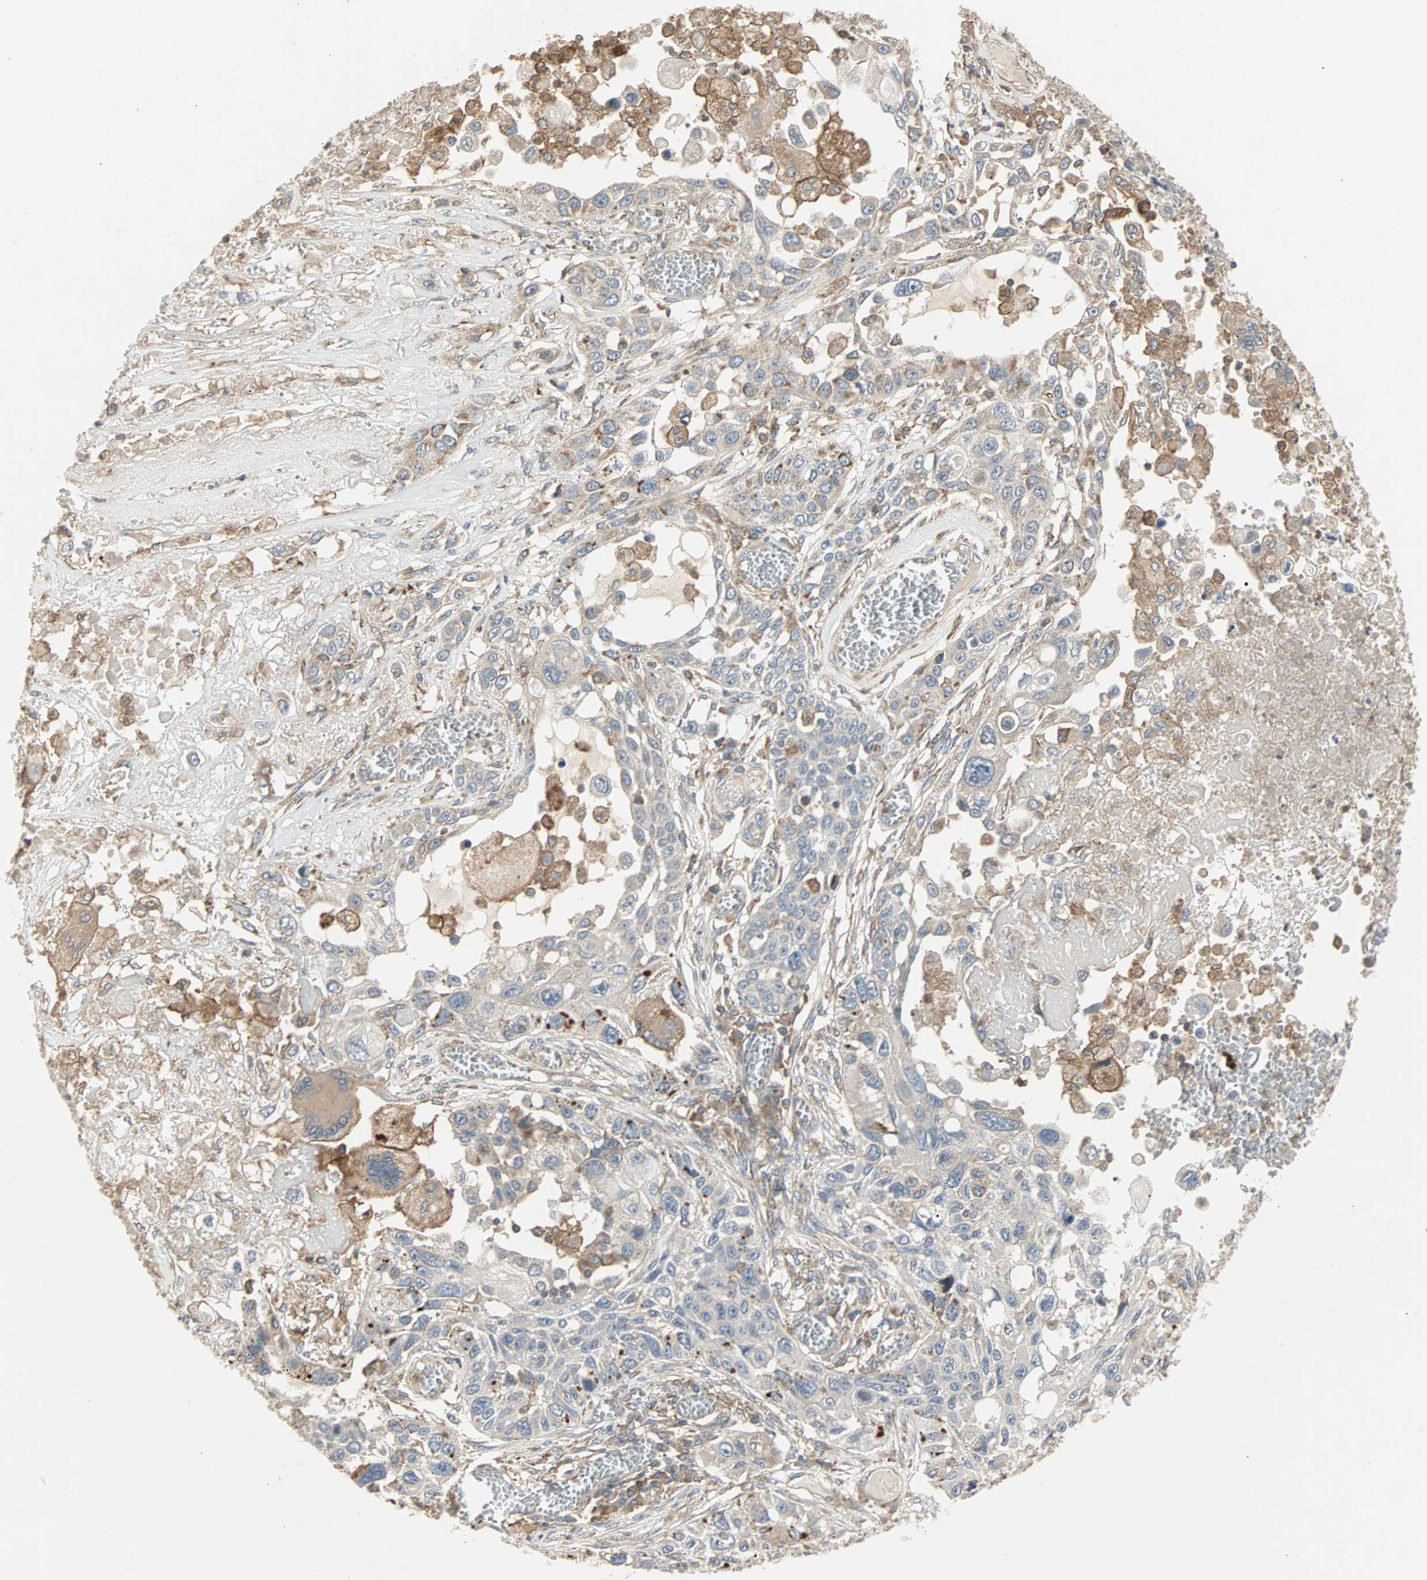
{"staining": {"intensity": "negative", "quantity": "none", "location": "none"}, "tissue": "lung cancer", "cell_type": "Tumor cells", "image_type": "cancer", "snomed": [{"axis": "morphology", "description": "Squamous cell carcinoma, NOS"}, {"axis": "topography", "description": "Lung"}], "caption": "DAB immunohistochemical staining of human lung cancer displays no significant staining in tumor cells.", "gene": "GNAI2", "patient": {"sex": "male", "age": 71}}